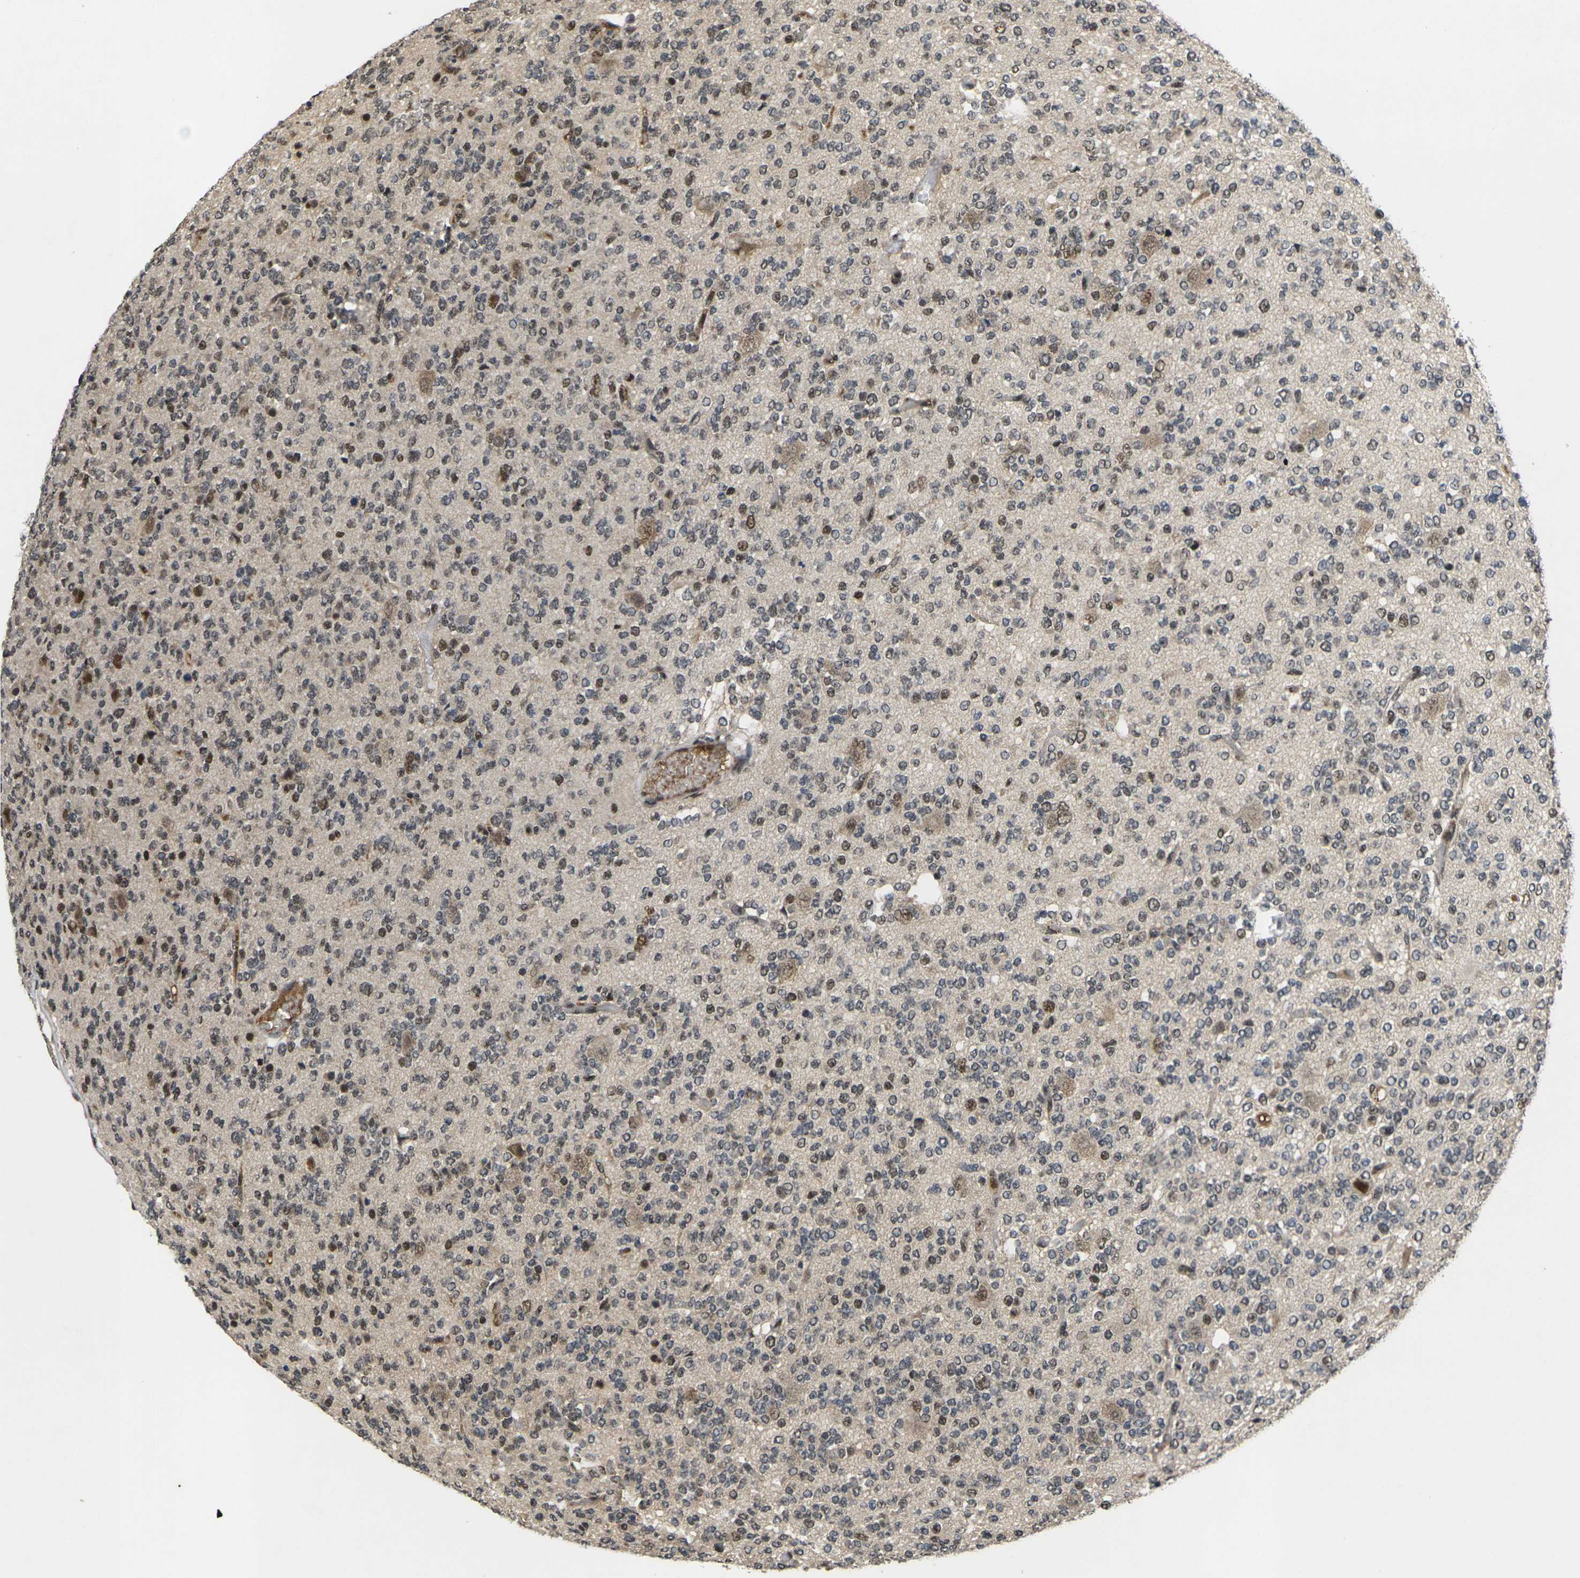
{"staining": {"intensity": "moderate", "quantity": "<25%", "location": "nuclear"}, "tissue": "glioma", "cell_type": "Tumor cells", "image_type": "cancer", "snomed": [{"axis": "morphology", "description": "Glioma, malignant, Low grade"}, {"axis": "topography", "description": "Brain"}], "caption": "A low amount of moderate nuclear positivity is seen in about <25% of tumor cells in glioma tissue.", "gene": "GTF2E1", "patient": {"sex": "male", "age": 38}}